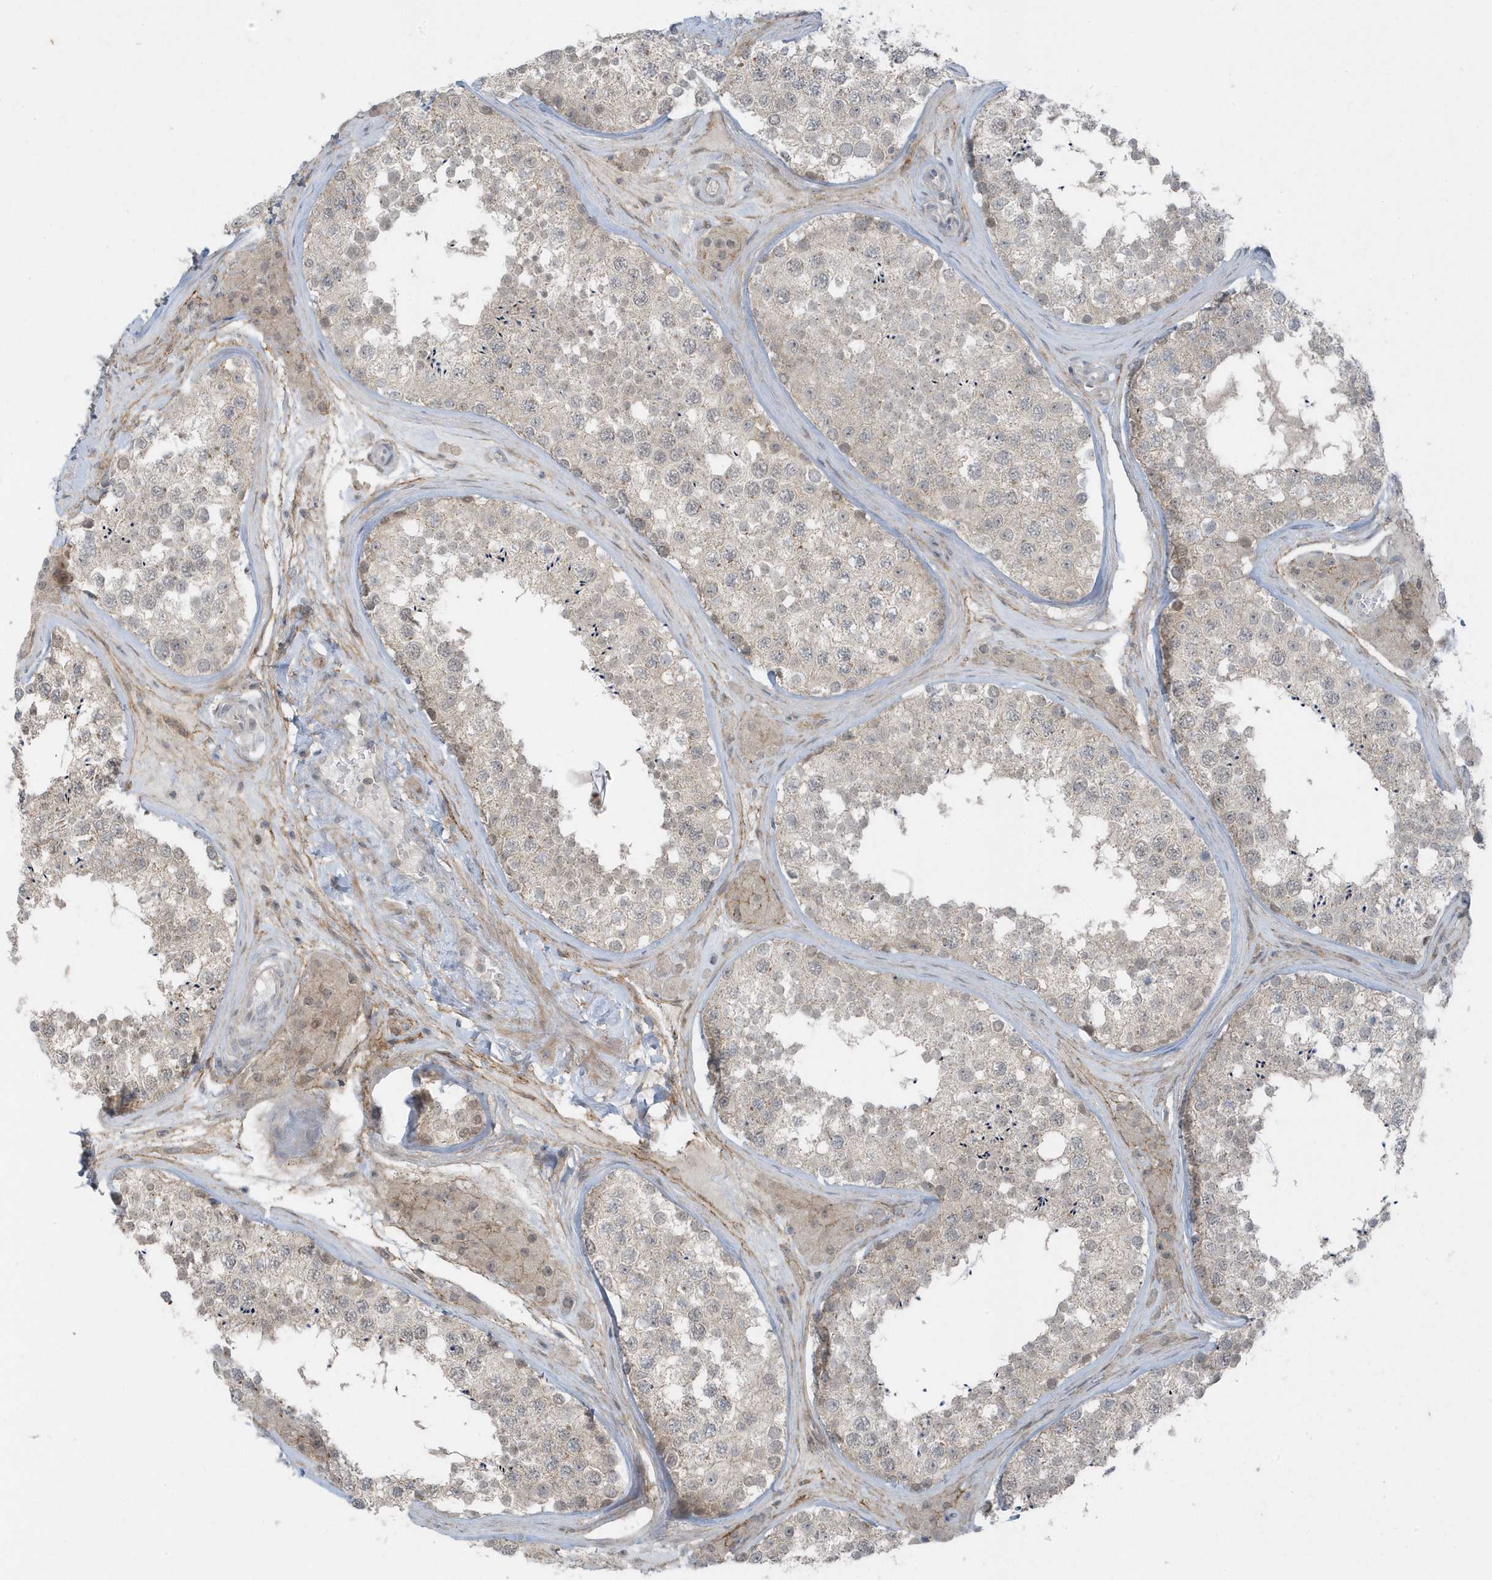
{"staining": {"intensity": "negative", "quantity": "none", "location": "none"}, "tissue": "testis", "cell_type": "Cells in seminiferous ducts", "image_type": "normal", "snomed": [{"axis": "morphology", "description": "Normal tissue, NOS"}, {"axis": "topography", "description": "Testis"}], "caption": "A high-resolution micrograph shows immunohistochemistry staining of normal testis, which shows no significant staining in cells in seminiferous ducts.", "gene": "PARD3B", "patient": {"sex": "male", "age": 46}}